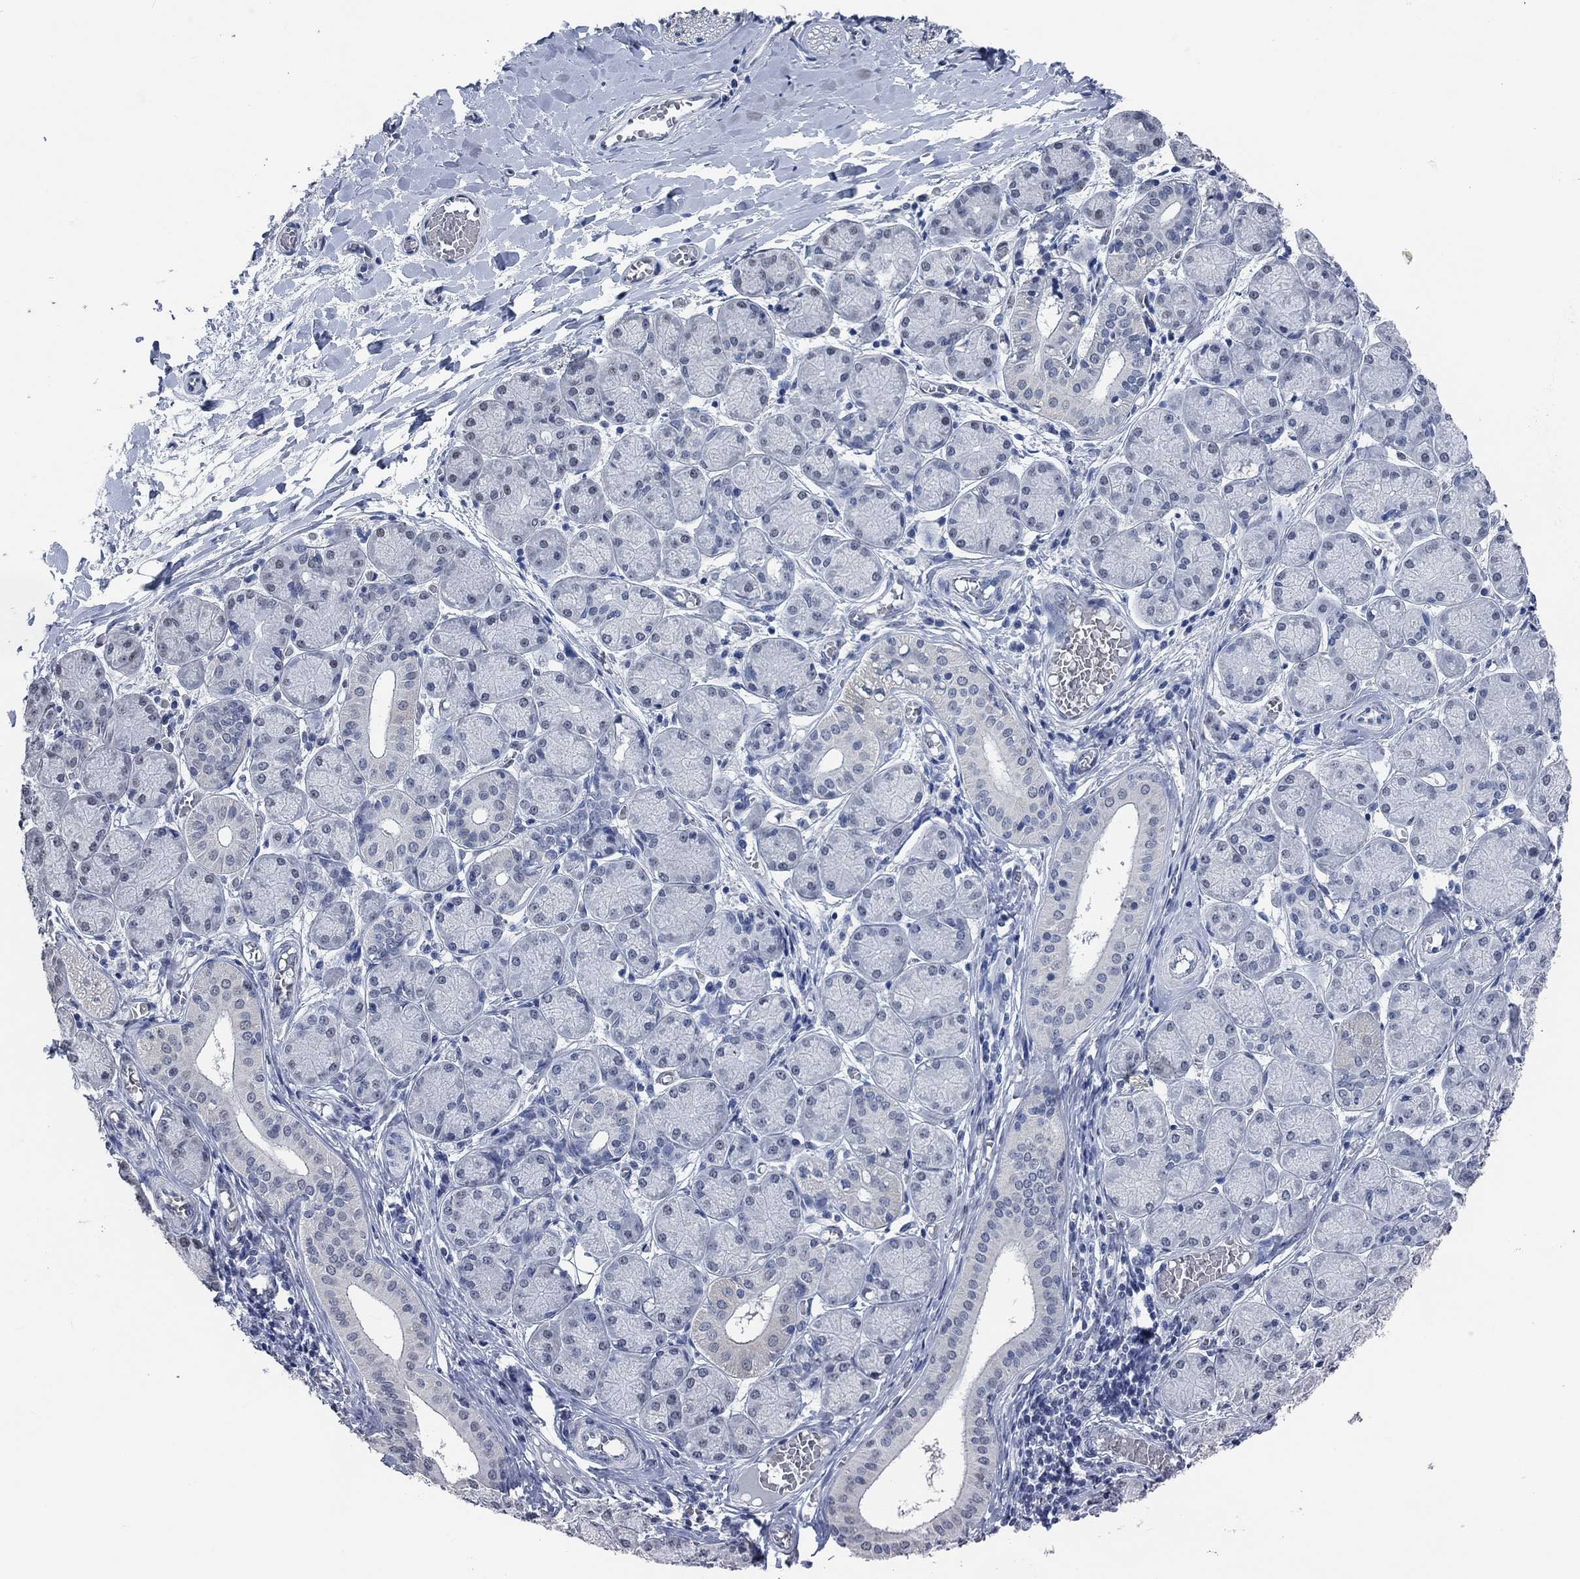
{"staining": {"intensity": "negative", "quantity": "none", "location": "none"}, "tissue": "salivary gland", "cell_type": "Glandular cells", "image_type": "normal", "snomed": [{"axis": "morphology", "description": "Normal tissue, NOS"}, {"axis": "topography", "description": "Salivary gland"}, {"axis": "topography", "description": "Peripheral nerve tissue"}], "caption": "A histopathology image of human salivary gland is negative for staining in glandular cells. (Brightfield microscopy of DAB (3,3'-diaminobenzidine) IHC at high magnification).", "gene": "OBSCN", "patient": {"sex": "female", "age": 24}}